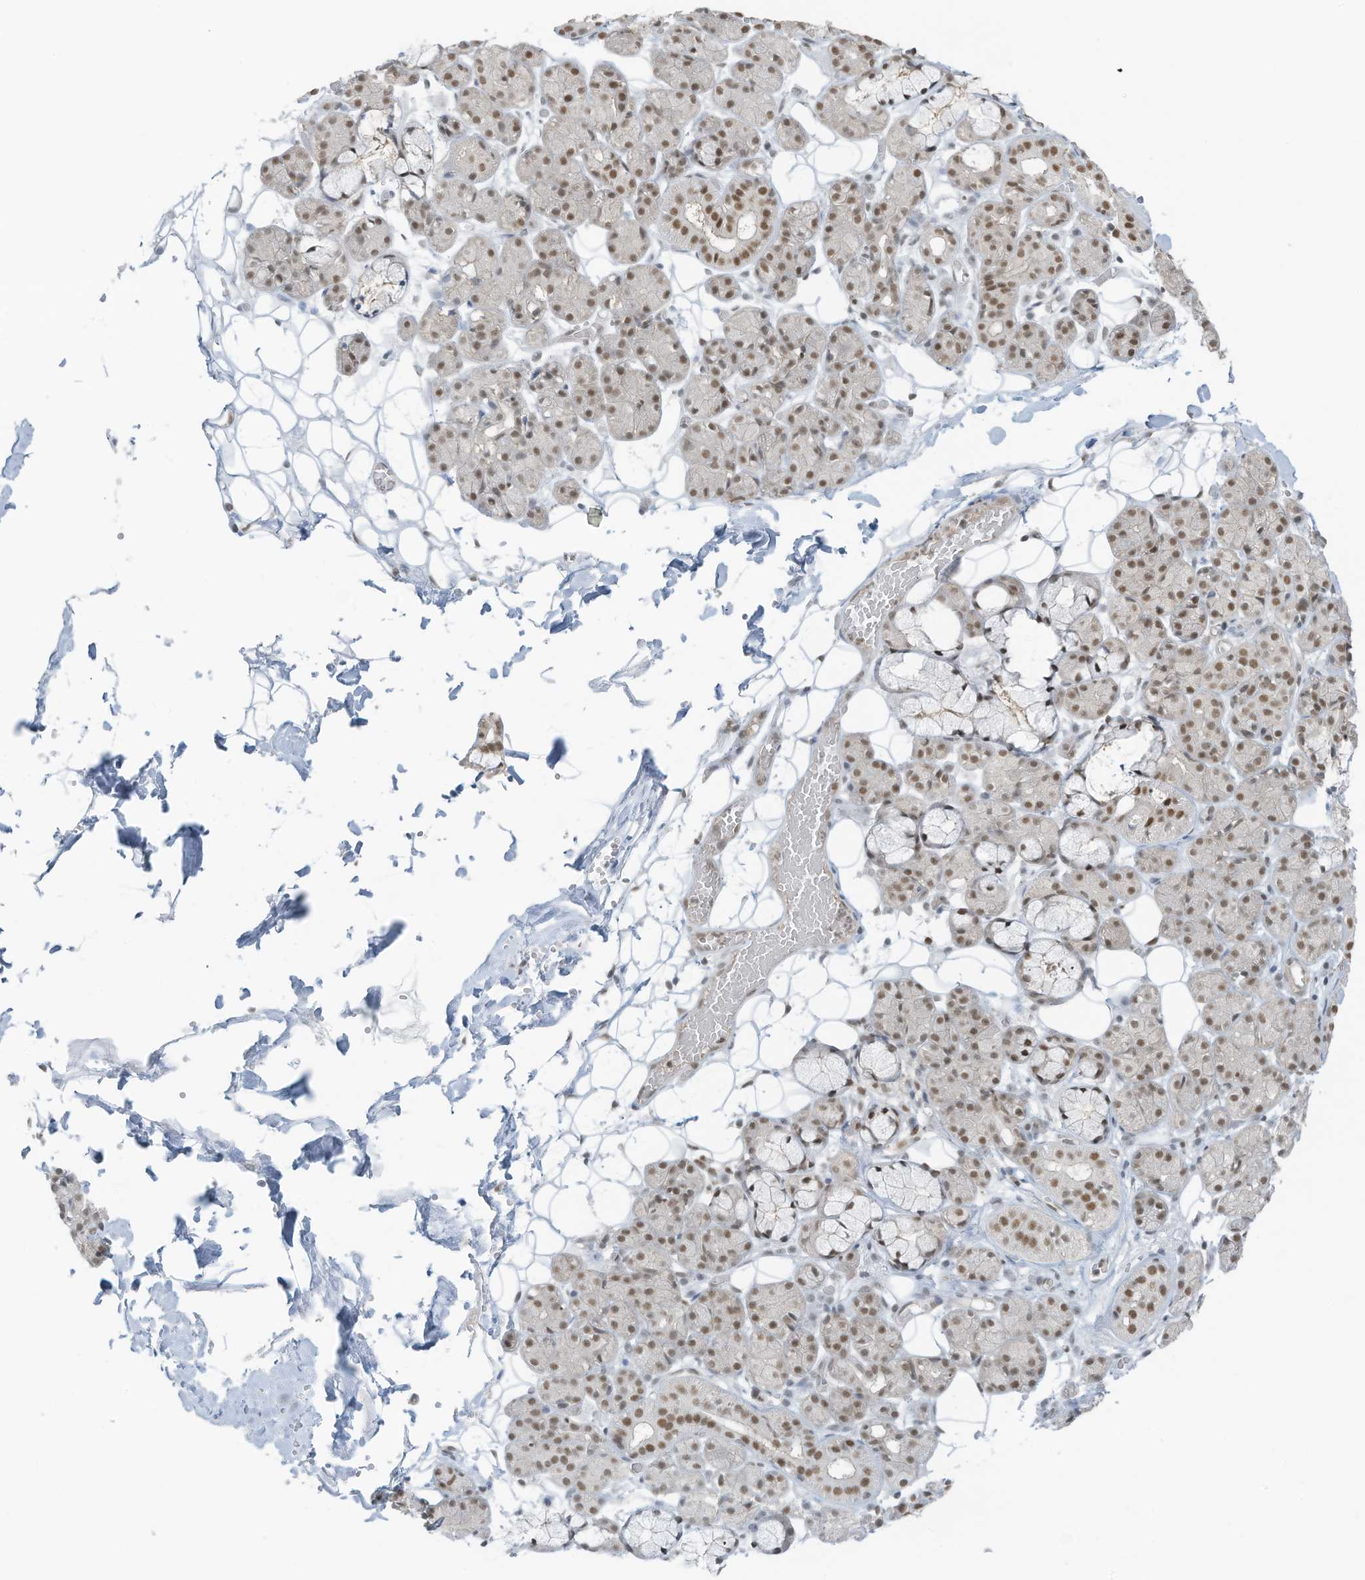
{"staining": {"intensity": "moderate", "quantity": ">75%", "location": "nuclear"}, "tissue": "salivary gland", "cell_type": "Glandular cells", "image_type": "normal", "snomed": [{"axis": "morphology", "description": "Normal tissue, NOS"}, {"axis": "topography", "description": "Salivary gland"}], "caption": "Protein analysis of unremarkable salivary gland shows moderate nuclear staining in approximately >75% of glandular cells.", "gene": "DBR1", "patient": {"sex": "male", "age": 63}}